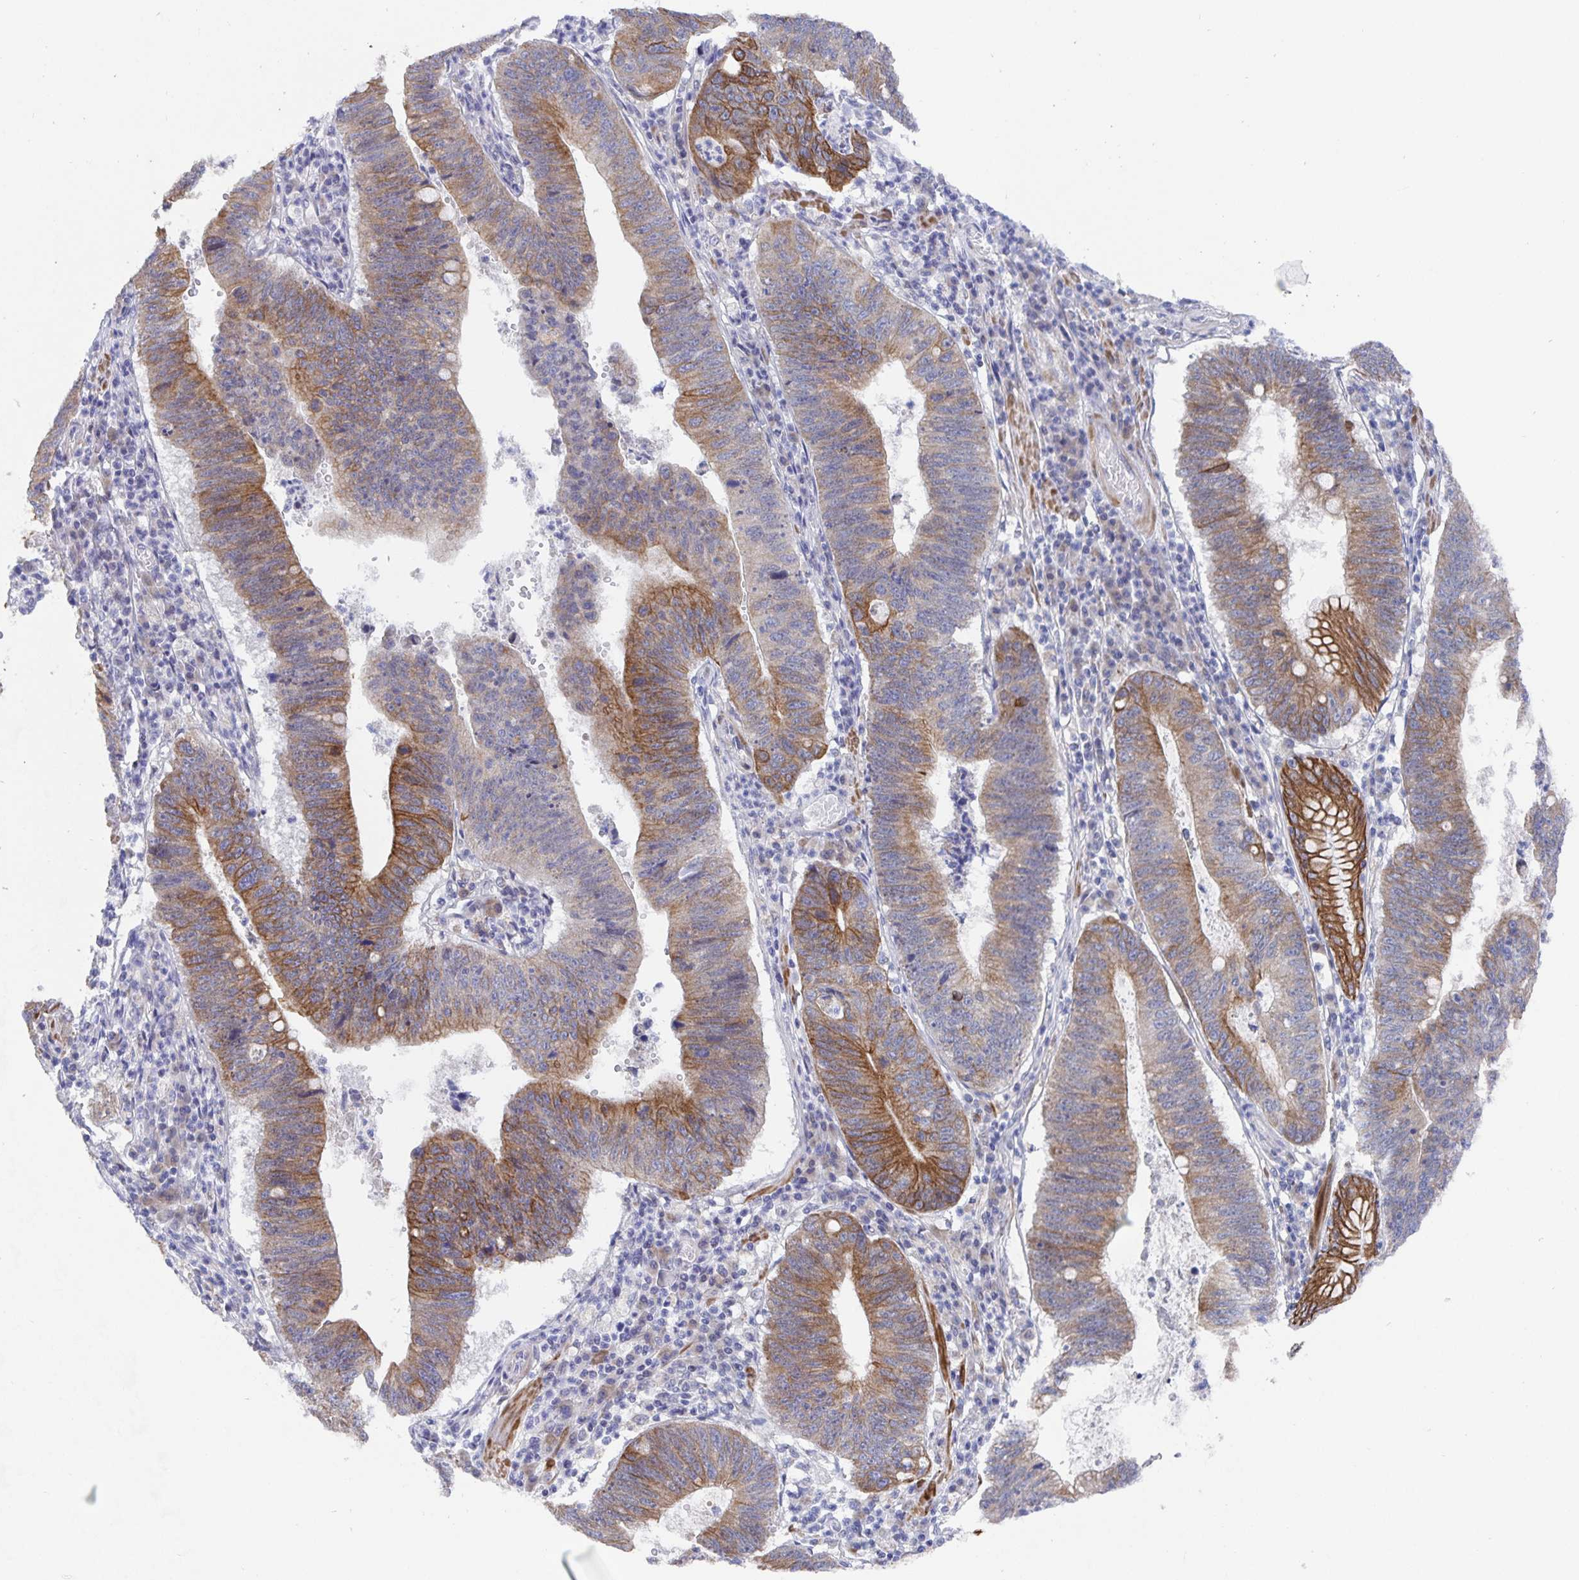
{"staining": {"intensity": "strong", "quantity": "<25%", "location": "cytoplasmic/membranous"}, "tissue": "stomach cancer", "cell_type": "Tumor cells", "image_type": "cancer", "snomed": [{"axis": "morphology", "description": "Adenocarcinoma, NOS"}, {"axis": "topography", "description": "Stomach"}], "caption": "Immunohistochemistry (DAB) staining of adenocarcinoma (stomach) shows strong cytoplasmic/membranous protein positivity in about <25% of tumor cells. The protein is shown in brown color, while the nuclei are stained blue.", "gene": "ZIK1", "patient": {"sex": "male", "age": 59}}